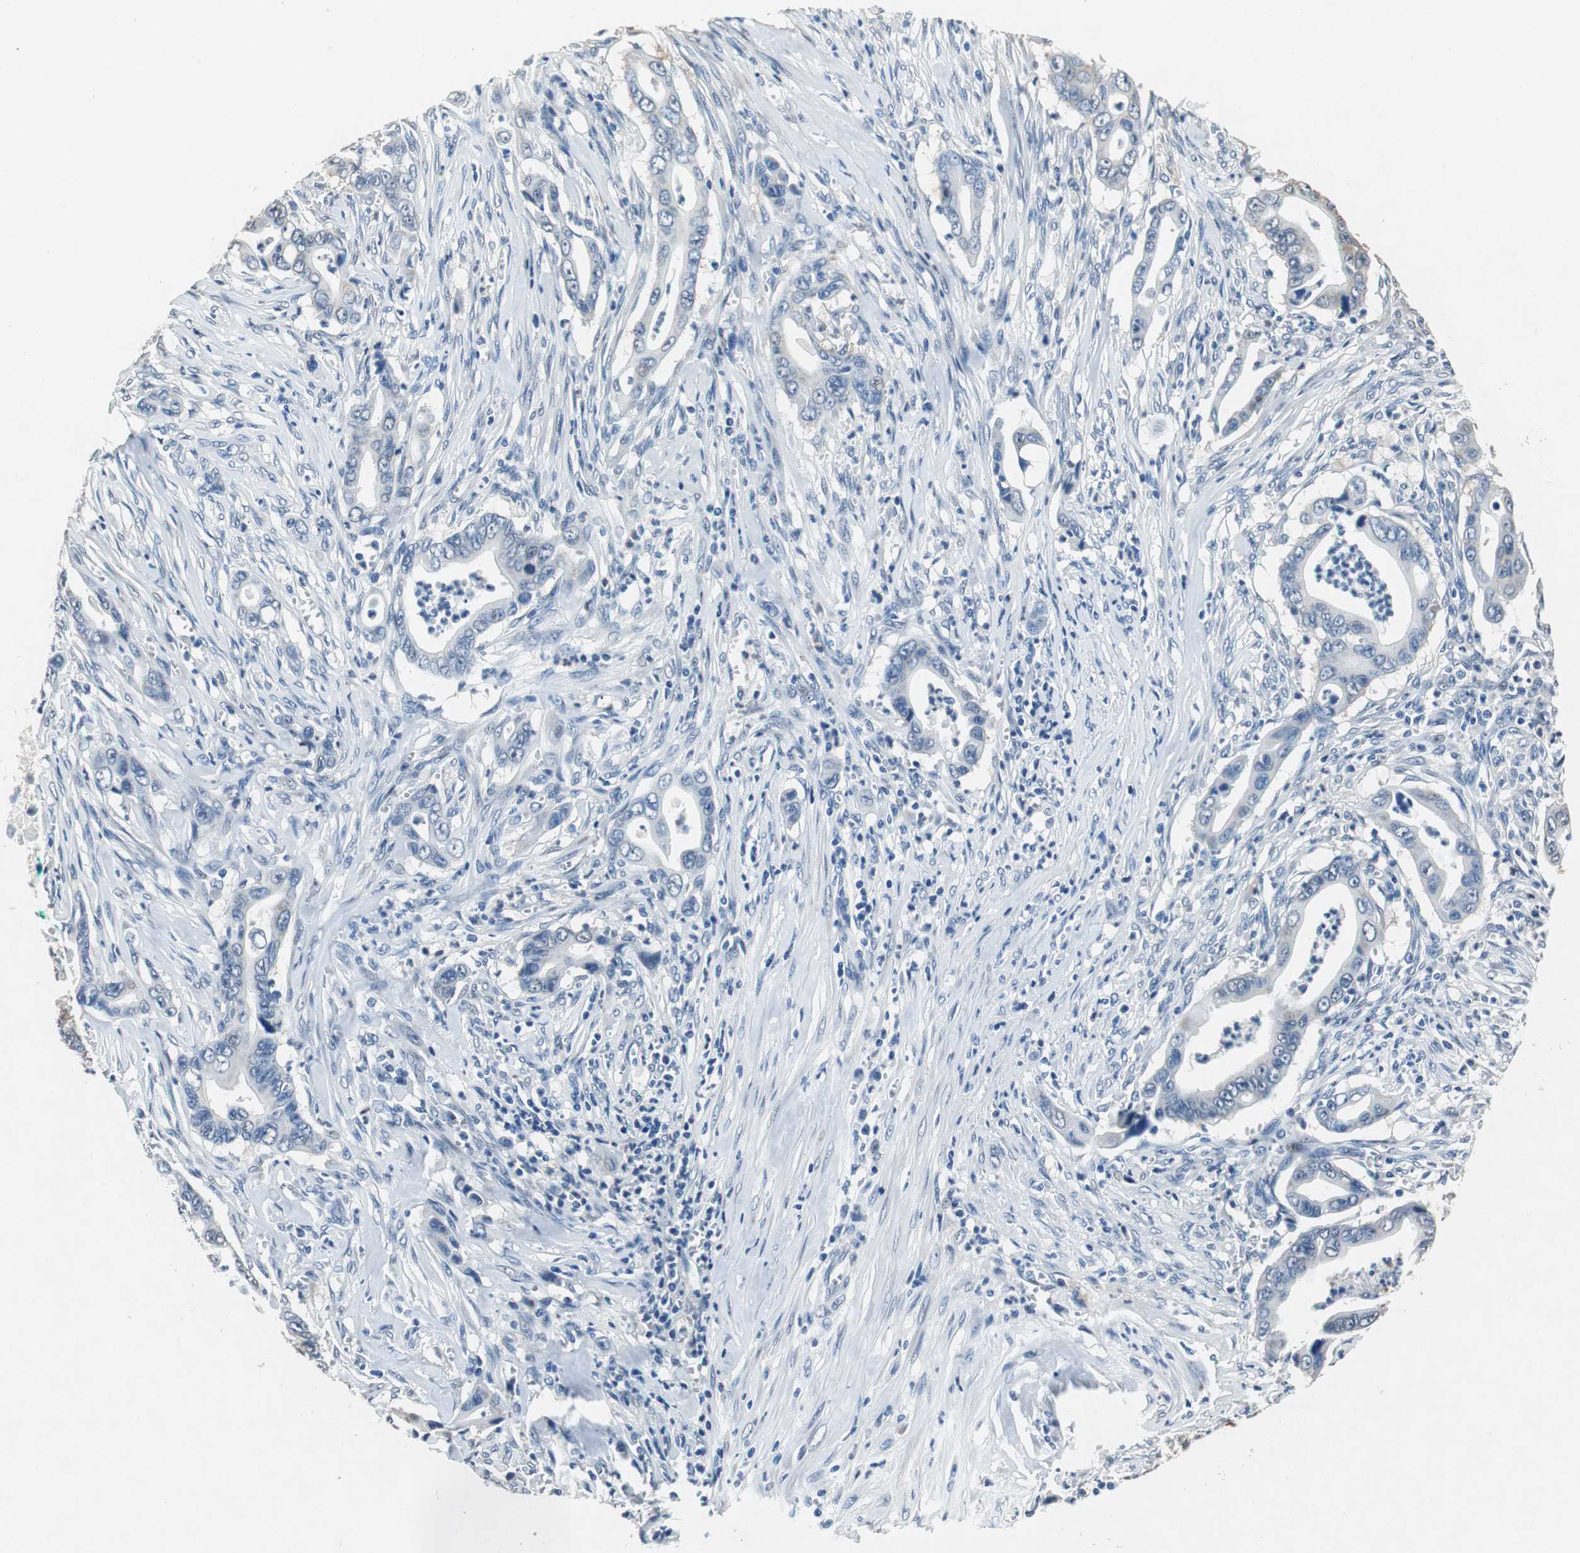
{"staining": {"intensity": "negative", "quantity": "none", "location": "none"}, "tissue": "pancreatic cancer", "cell_type": "Tumor cells", "image_type": "cancer", "snomed": [{"axis": "morphology", "description": "Adenocarcinoma, NOS"}, {"axis": "topography", "description": "Pancreas"}], "caption": "A photomicrograph of pancreatic adenocarcinoma stained for a protein exhibits no brown staining in tumor cells.", "gene": "RPL35", "patient": {"sex": "male", "age": 59}}